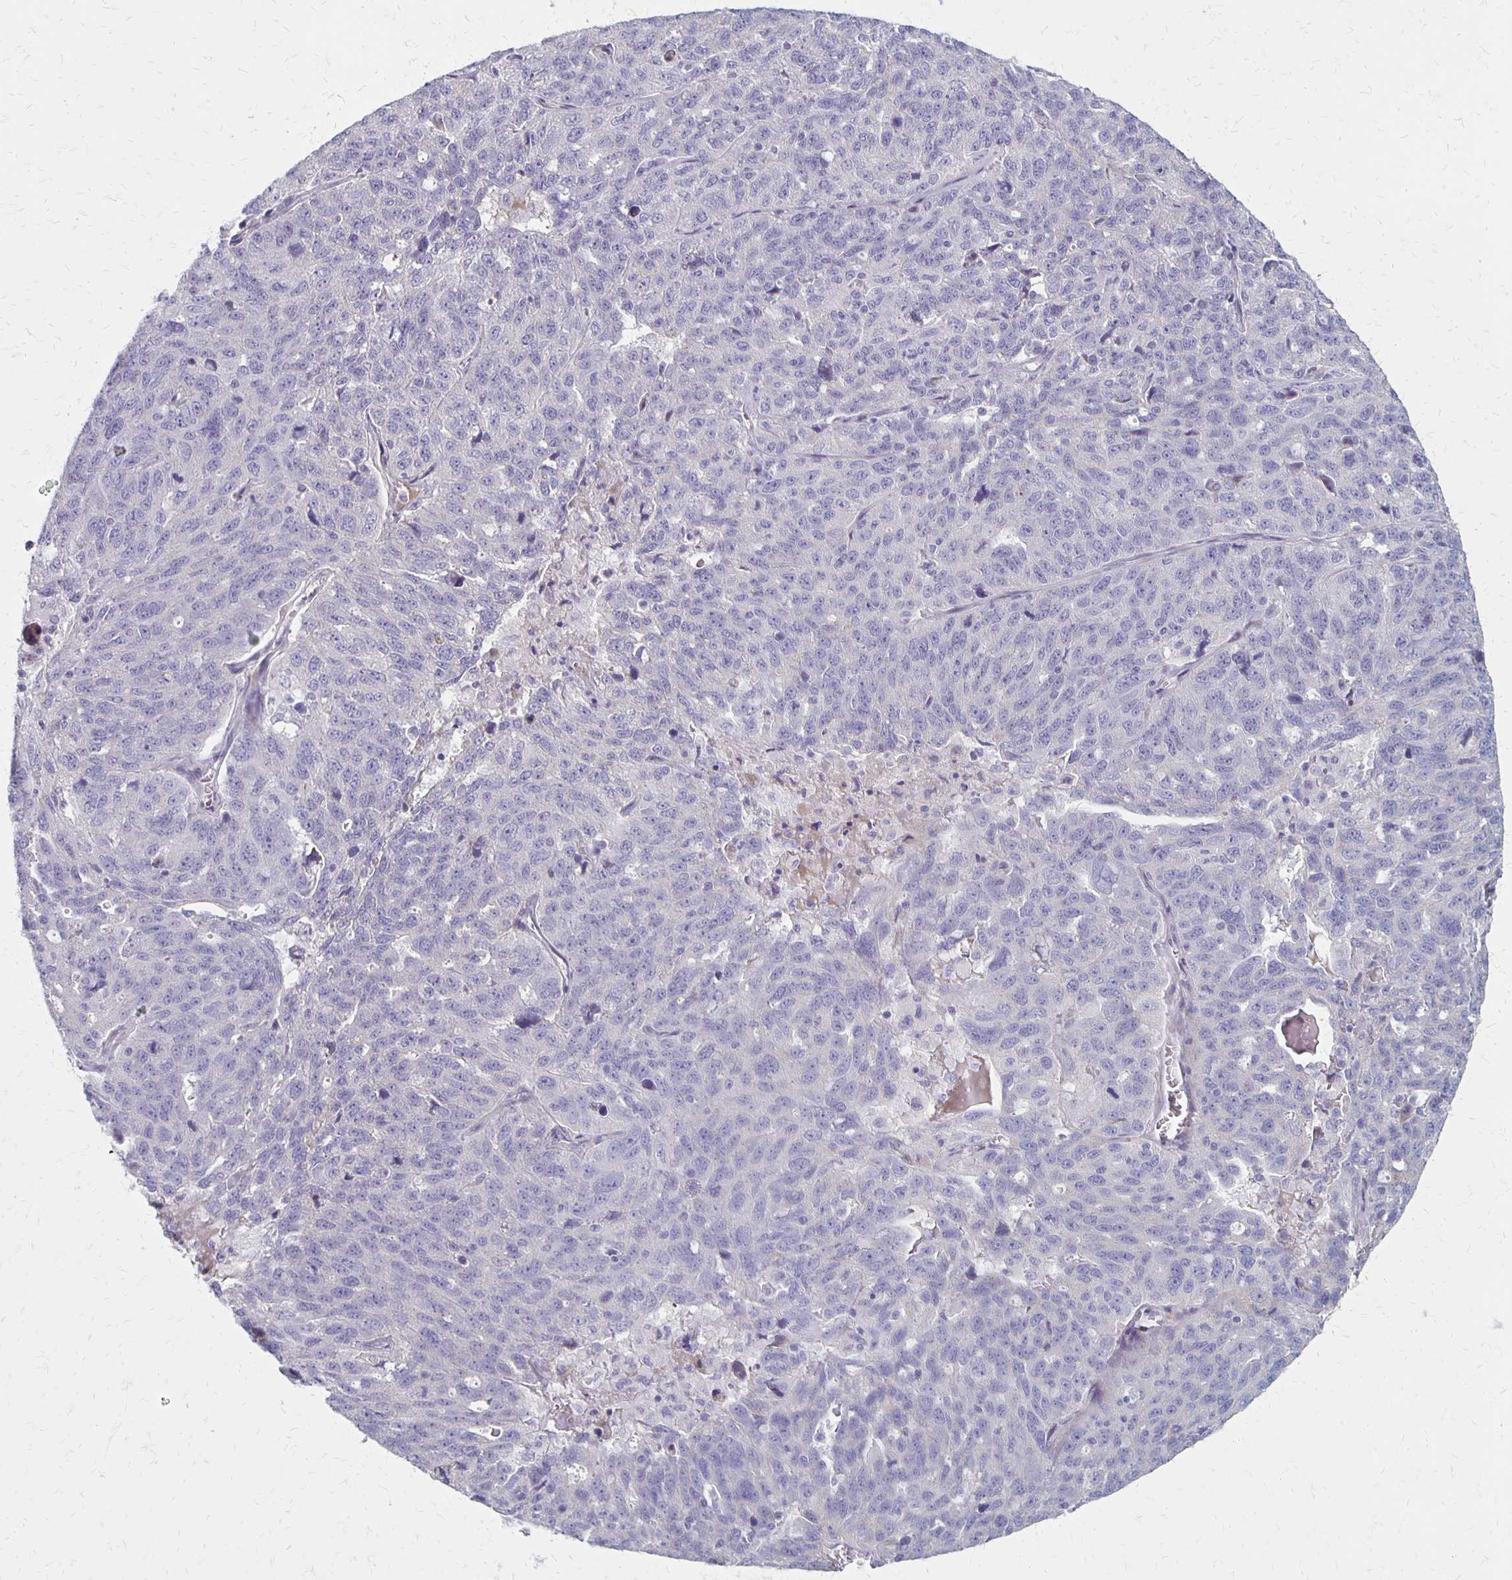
{"staining": {"intensity": "negative", "quantity": "none", "location": "none"}, "tissue": "ovarian cancer", "cell_type": "Tumor cells", "image_type": "cancer", "snomed": [{"axis": "morphology", "description": "Cystadenocarcinoma, serous, NOS"}, {"axis": "topography", "description": "Ovary"}], "caption": "A high-resolution histopathology image shows immunohistochemistry (IHC) staining of ovarian cancer, which displays no significant expression in tumor cells.", "gene": "HOMER1", "patient": {"sex": "female", "age": 71}}